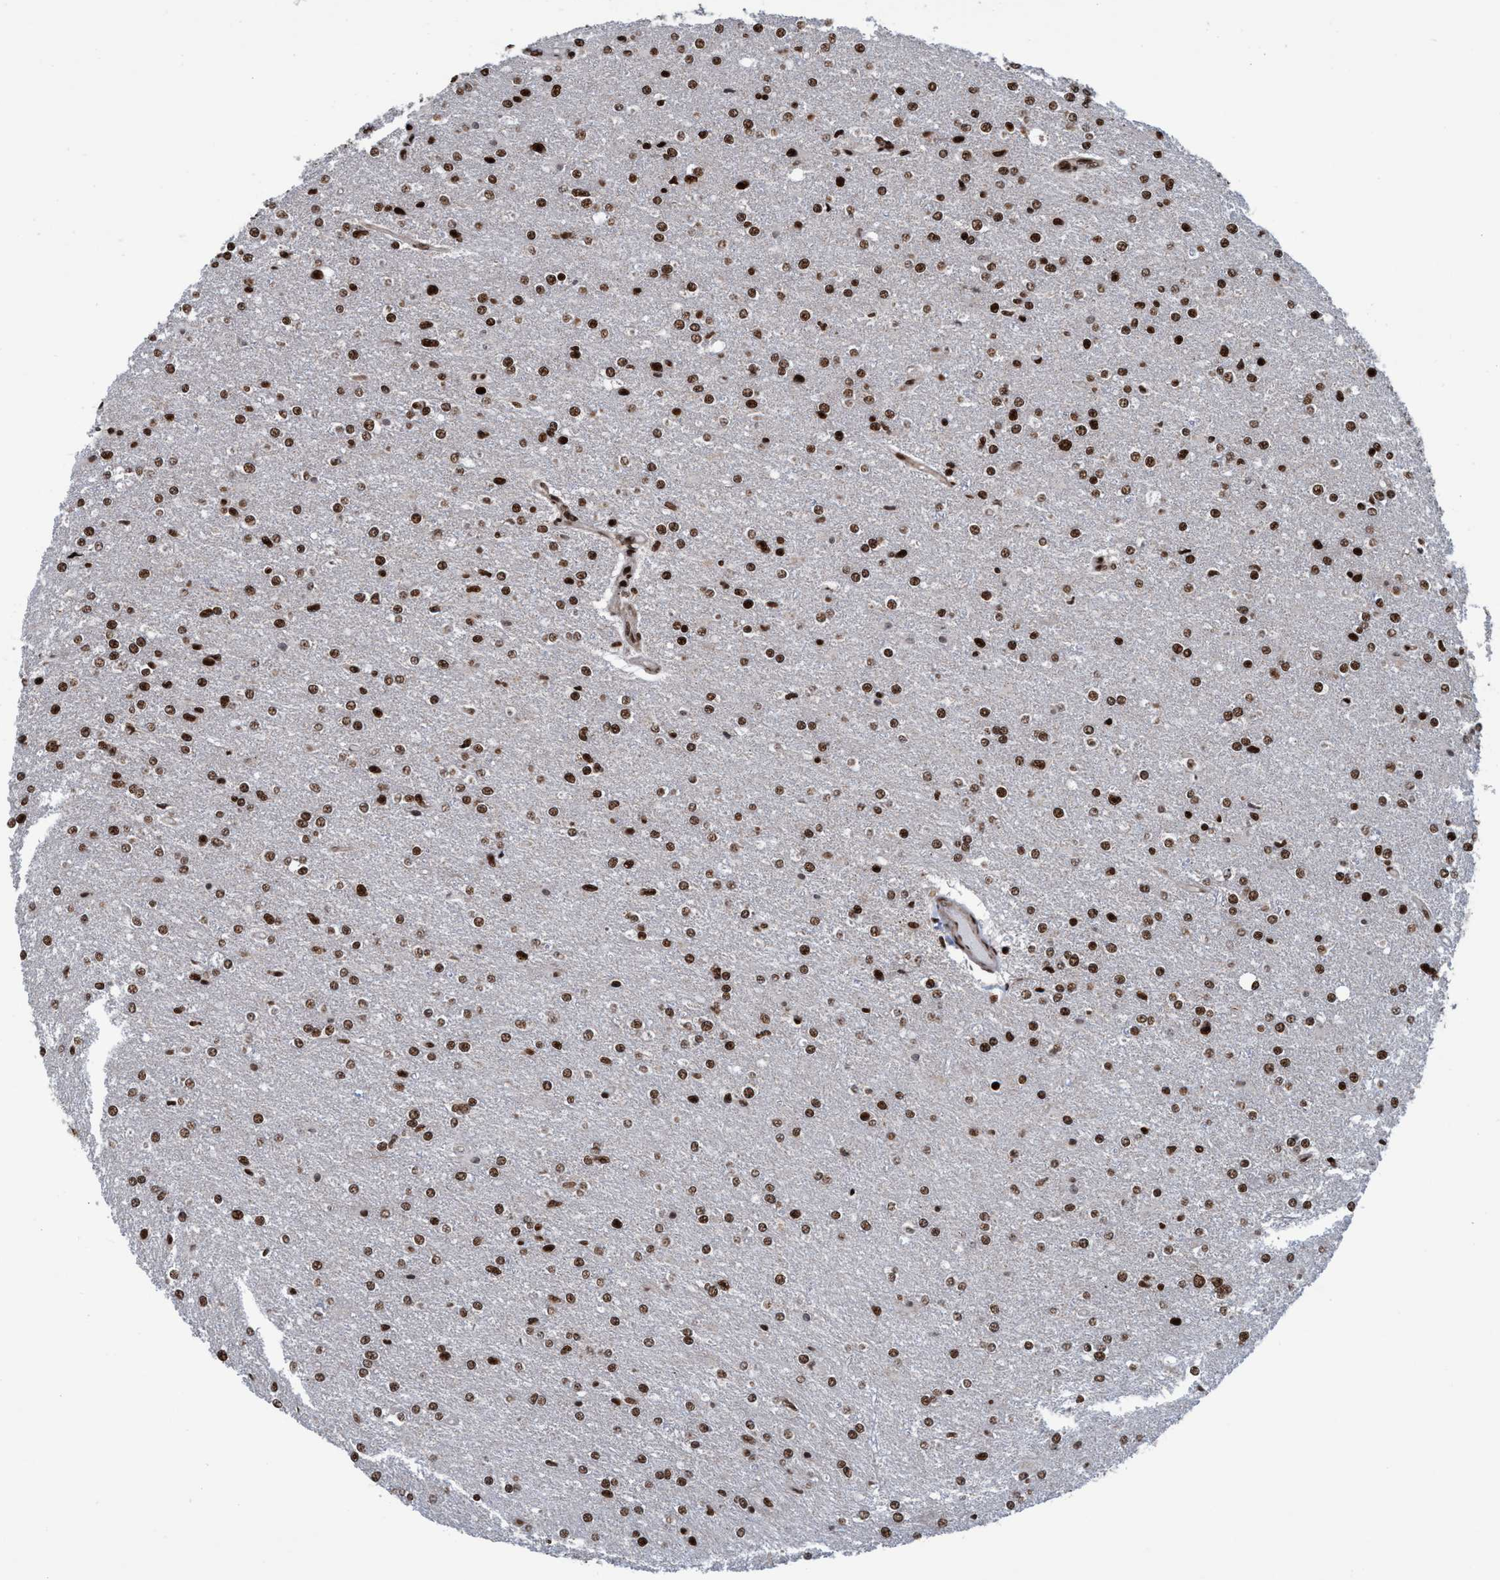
{"staining": {"intensity": "strong", "quantity": ">75%", "location": "nuclear"}, "tissue": "glioma", "cell_type": "Tumor cells", "image_type": "cancer", "snomed": [{"axis": "morphology", "description": "Glioma, malignant, High grade"}, {"axis": "topography", "description": "Cerebral cortex"}], "caption": "Immunohistochemistry (IHC) photomicrograph of neoplastic tissue: human glioma stained using immunohistochemistry demonstrates high levels of strong protein expression localized specifically in the nuclear of tumor cells, appearing as a nuclear brown color.", "gene": "TOPBP1", "patient": {"sex": "male", "age": 76}}